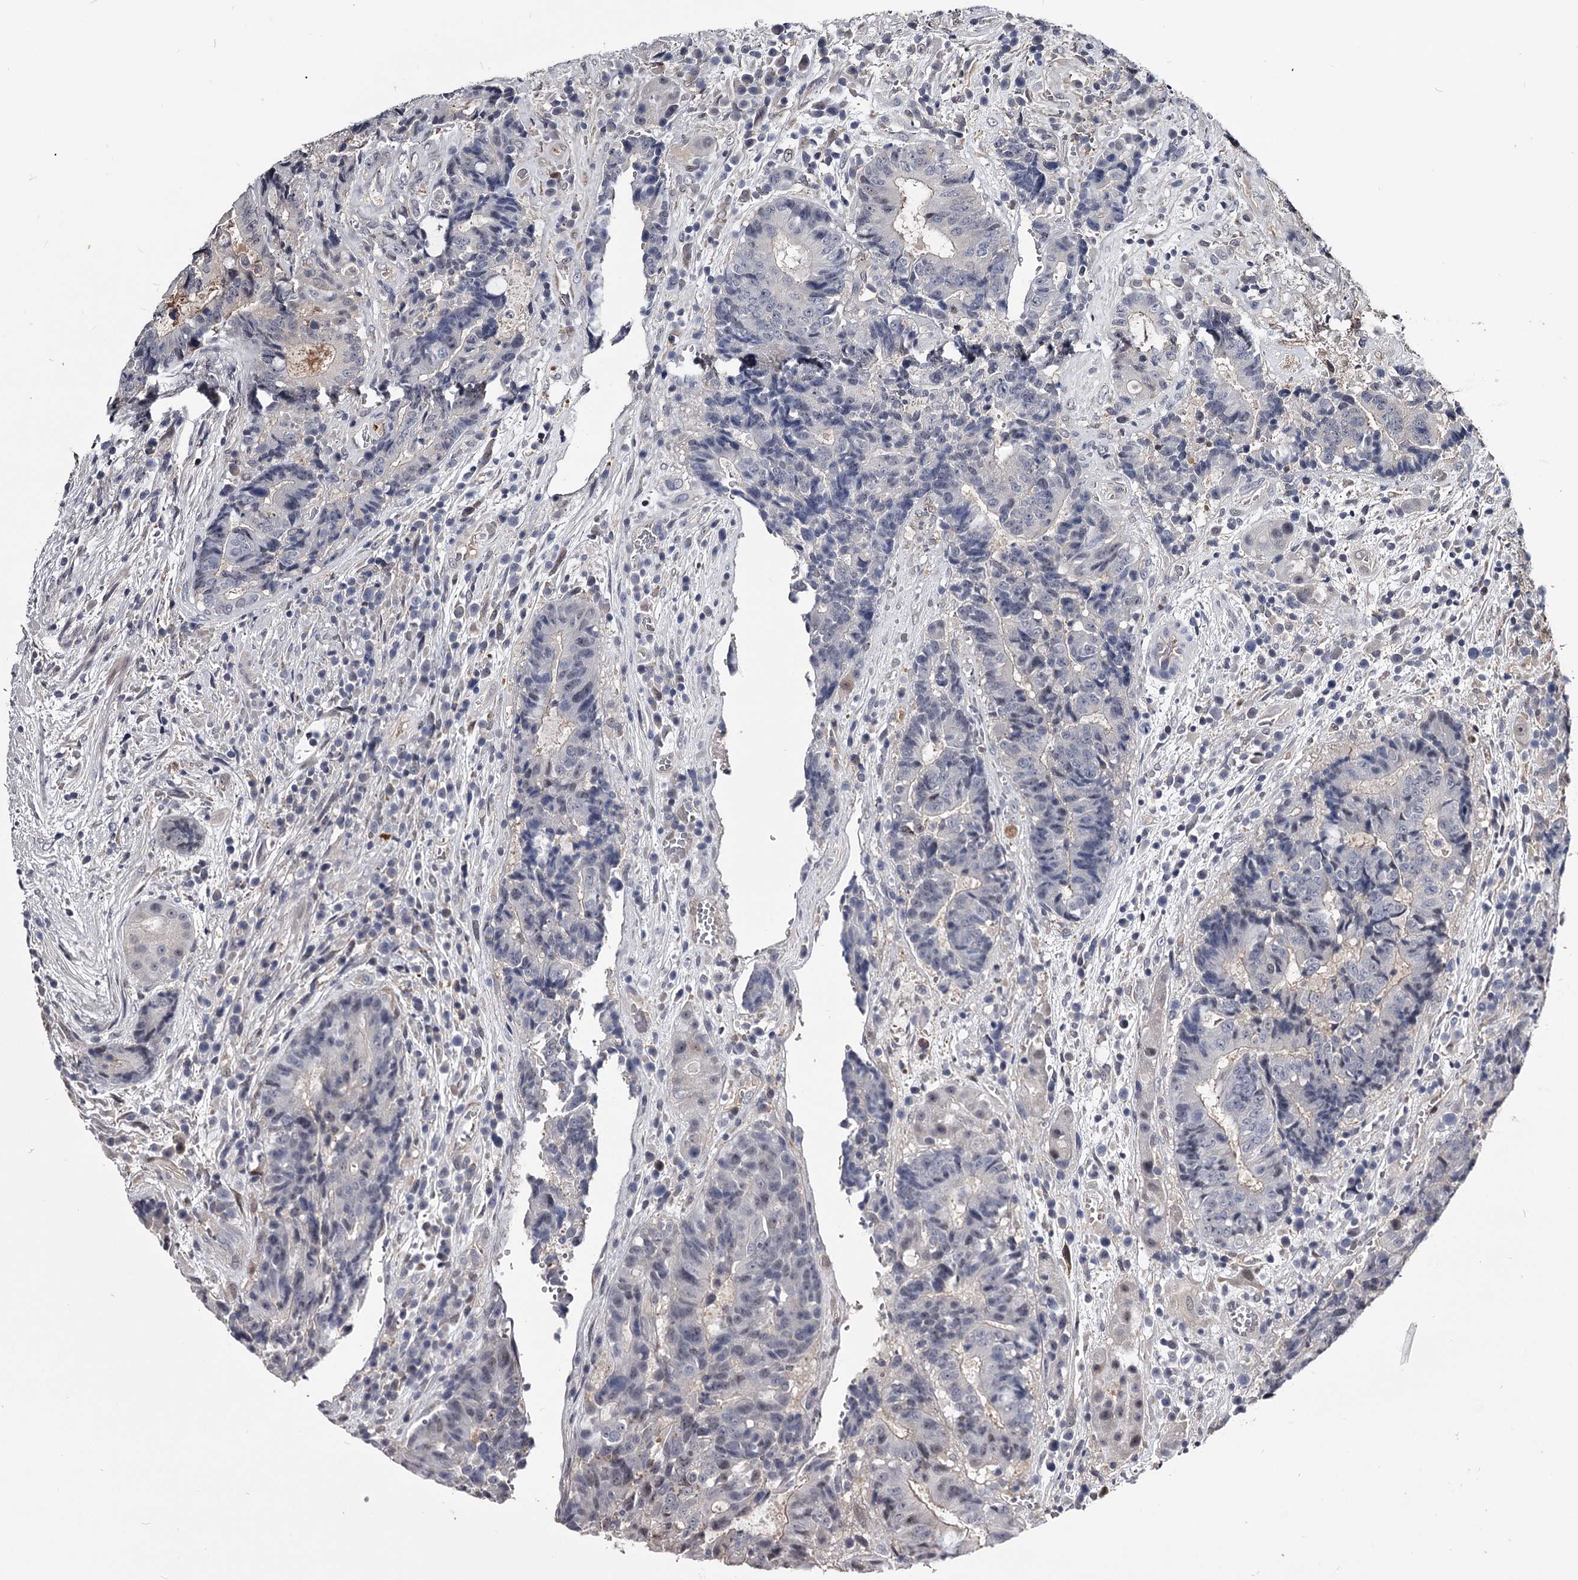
{"staining": {"intensity": "negative", "quantity": "none", "location": "none"}, "tissue": "colorectal cancer", "cell_type": "Tumor cells", "image_type": "cancer", "snomed": [{"axis": "morphology", "description": "Adenocarcinoma, NOS"}, {"axis": "topography", "description": "Rectum"}], "caption": "Colorectal cancer (adenocarcinoma) was stained to show a protein in brown. There is no significant positivity in tumor cells.", "gene": "GSTO1", "patient": {"sex": "male", "age": 69}}